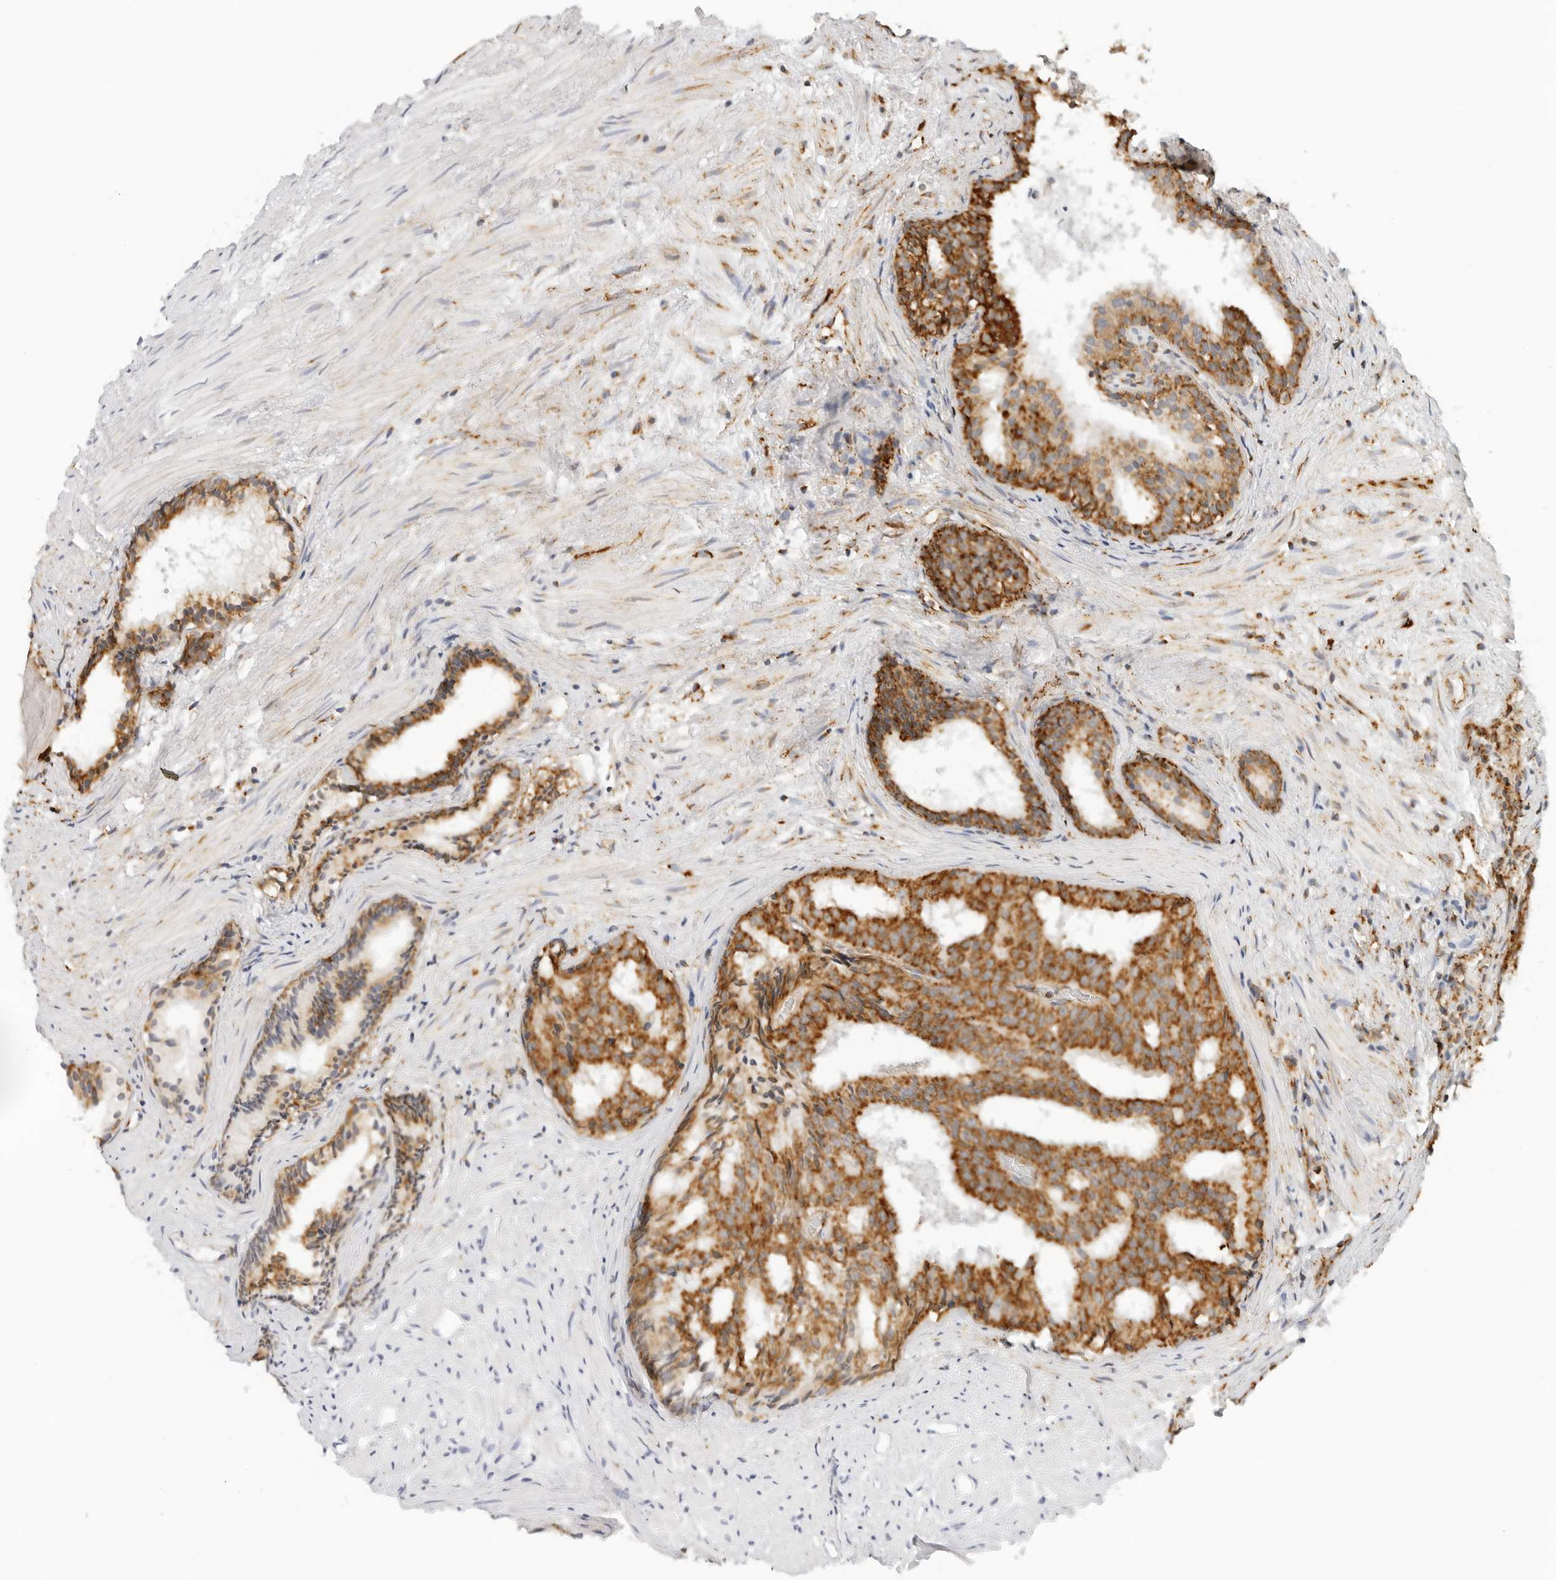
{"staining": {"intensity": "strong", "quantity": ">75%", "location": "cytoplasmic/membranous"}, "tissue": "prostate cancer", "cell_type": "Tumor cells", "image_type": "cancer", "snomed": [{"axis": "morphology", "description": "Adenocarcinoma, Low grade"}, {"axis": "topography", "description": "Prostate"}], "caption": "Immunohistochemistry (IHC) of human low-grade adenocarcinoma (prostate) shows high levels of strong cytoplasmic/membranous positivity in about >75% of tumor cells.", "gene": "RC3H1", "patient": {"sex": "male", "age": 88}}